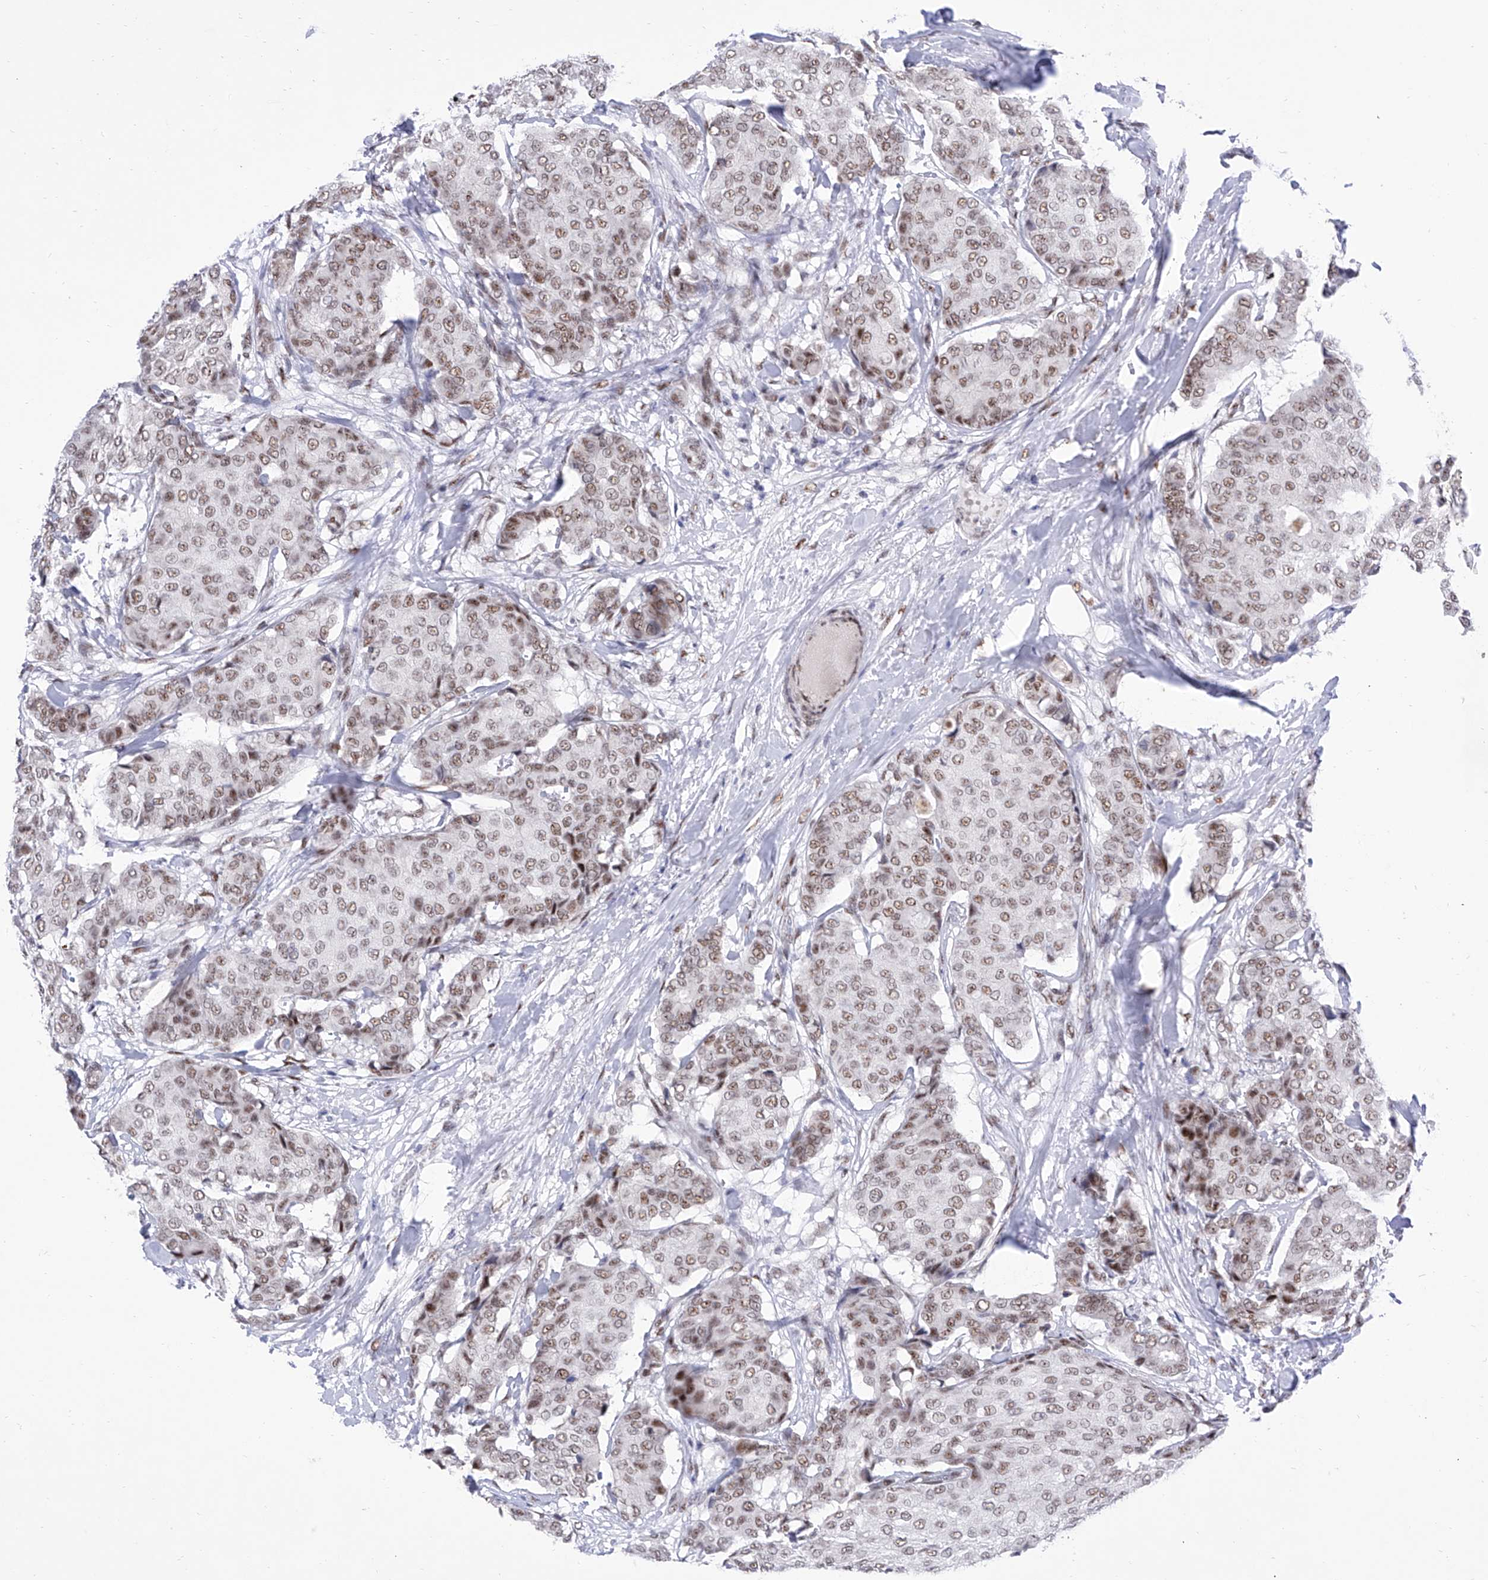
{"staining": {"intensity": "moderate", "quantity": ">75%", "location": "nuclear"}, "tissue": "breast cancer", "cell_type": "Tumor cells", "image_type": "cancer", "snomed": [{"axis": "morphology", "description": "Duct carcinoma"}, {"axis": "topography", "description": "Breast"}], "caption": "High-power microscopy captured an immunohistochemistry (IHC) image of breast cancer (invasive ductal carcinoma), revealing moderate nuclear staining in approximately >75% of tumor cells.", "gene": "ATN1", "patient": {"sex": "female", "age": 75}}